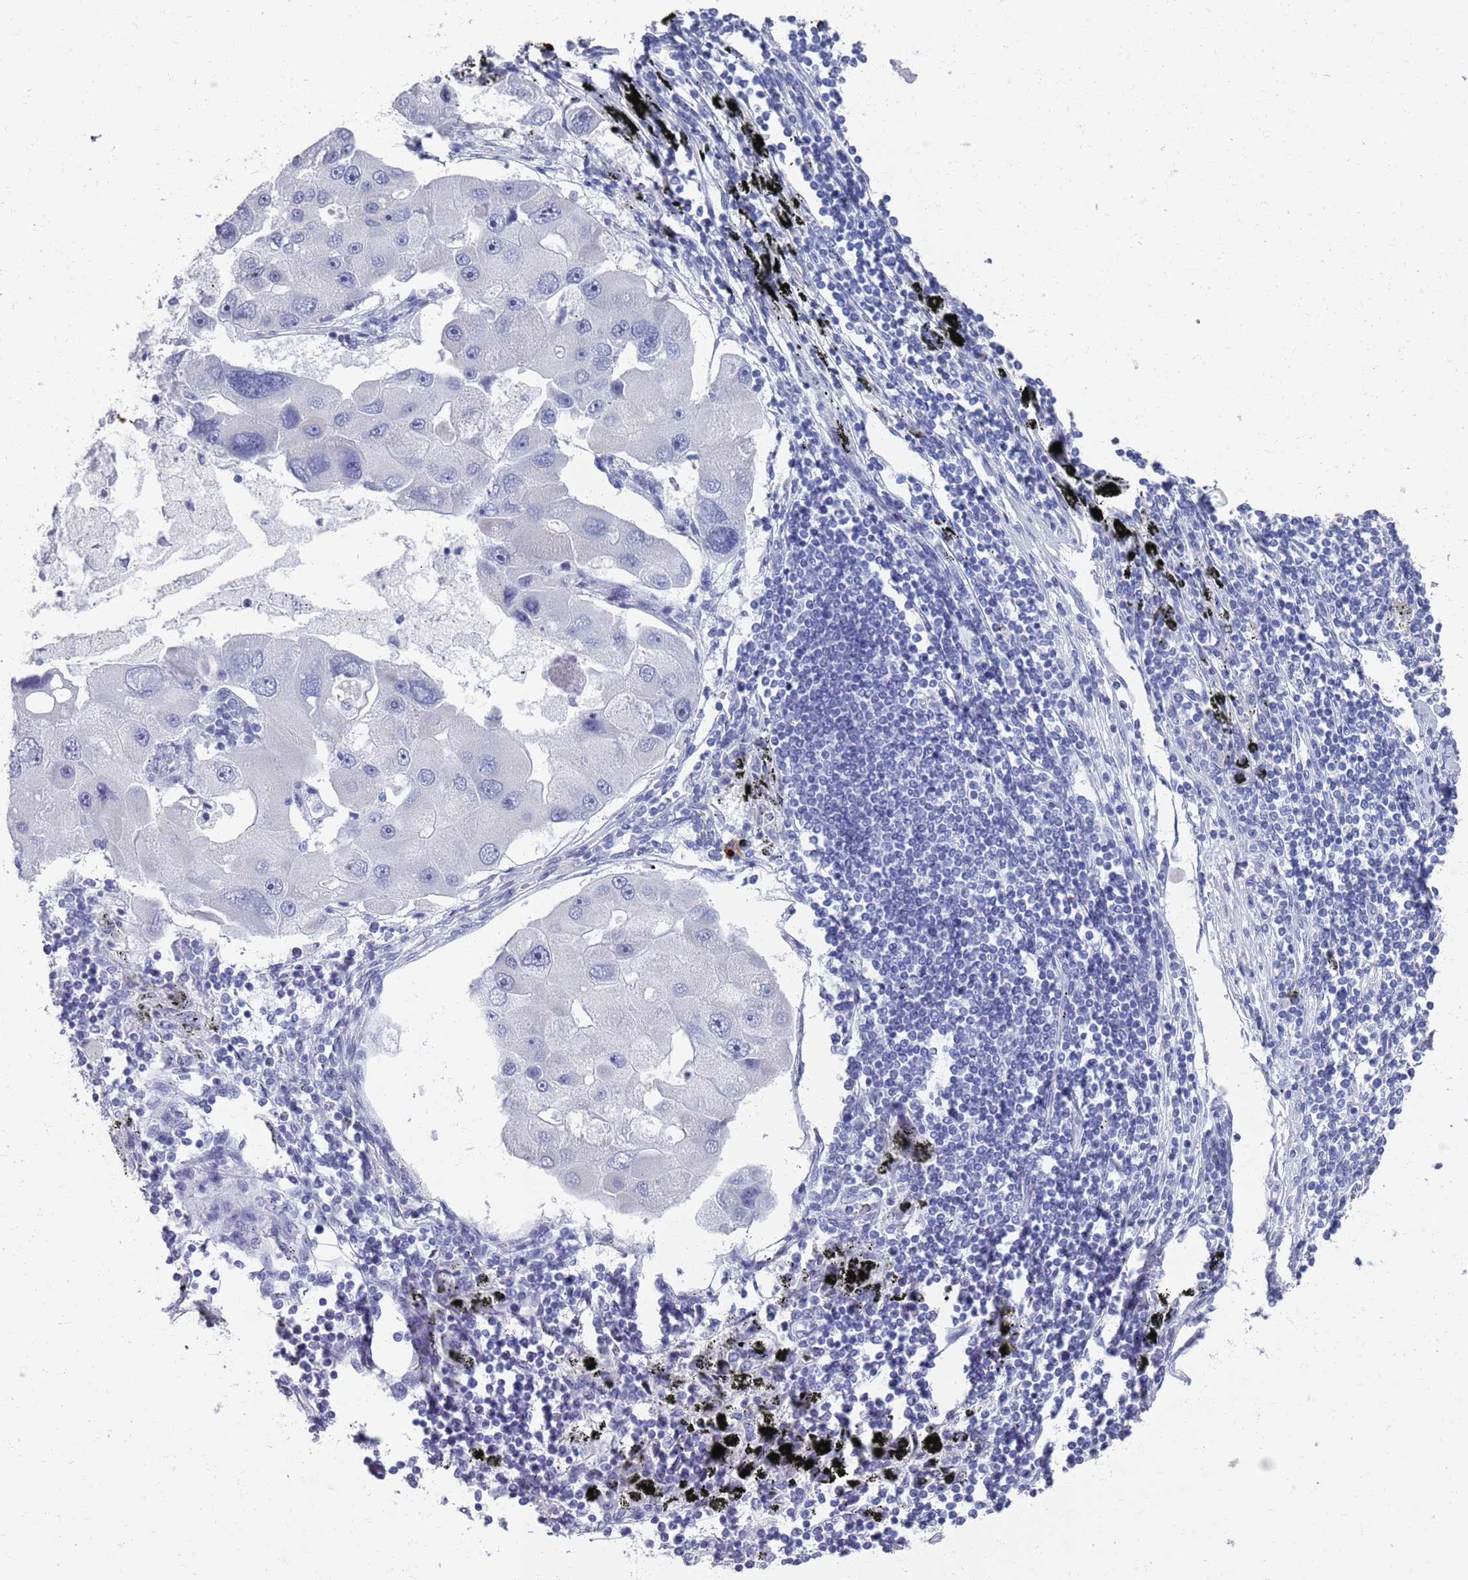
{"staining": {"intensity": "negative", "quantity": "none", "location": "none"}, "tissue": "lung cancer", "cell_type": "Tumor cells", "image_type": "cancer", "snomed": [{"axis": "morphology", "description": "Adenocarcinoma, NOS"}, {"axis": "topography", "description": "Lung"}], "caption": "Photomicrograph shows no significant protein staining in tumor cells of adenocarcinoma (lung).", "gene": "SAMD1", "patient": {"sex": "female", "age": 54}}